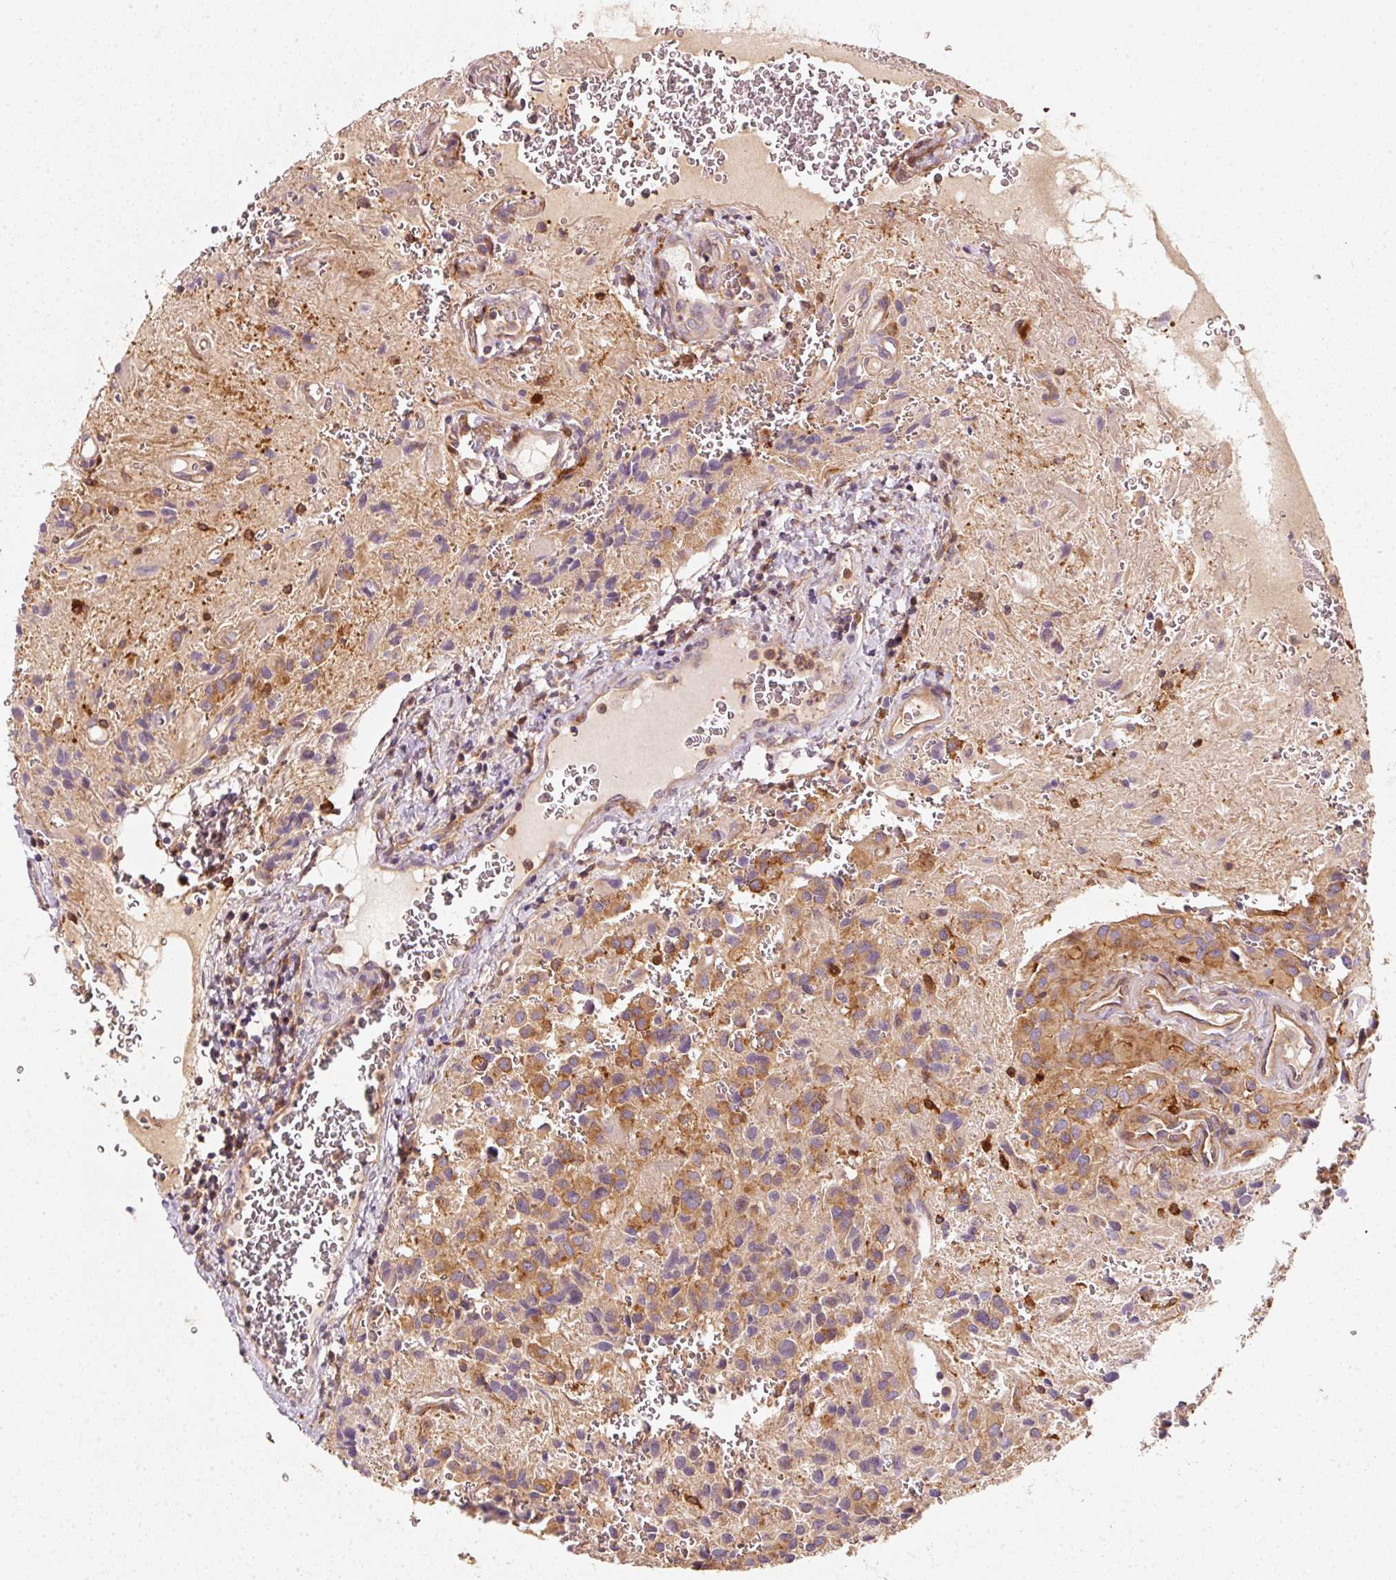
{"staining": {"intensity": "moderate", "quantity": ">75%", "location": "cytoplasmic/membranous"}, "tissue": "glioma", "cell_type": "Tumor cells", "image_type": "cancer", "snomed": [{"axis": "morphology", "description": "Glioma, malignant, Low grade"}, {"axis": "topography", "description": "Brain"}], "caption": "IHC (DAB (3,3'-diaminobenzidine)) staining of malignant glioma (low-grade) exhibits moderate cytoplasmic/membranous protein positivity in approximately >75% of tumor cells.", "gene": "IQGAP2", "patient": {"sex": "male", "age": 56}}